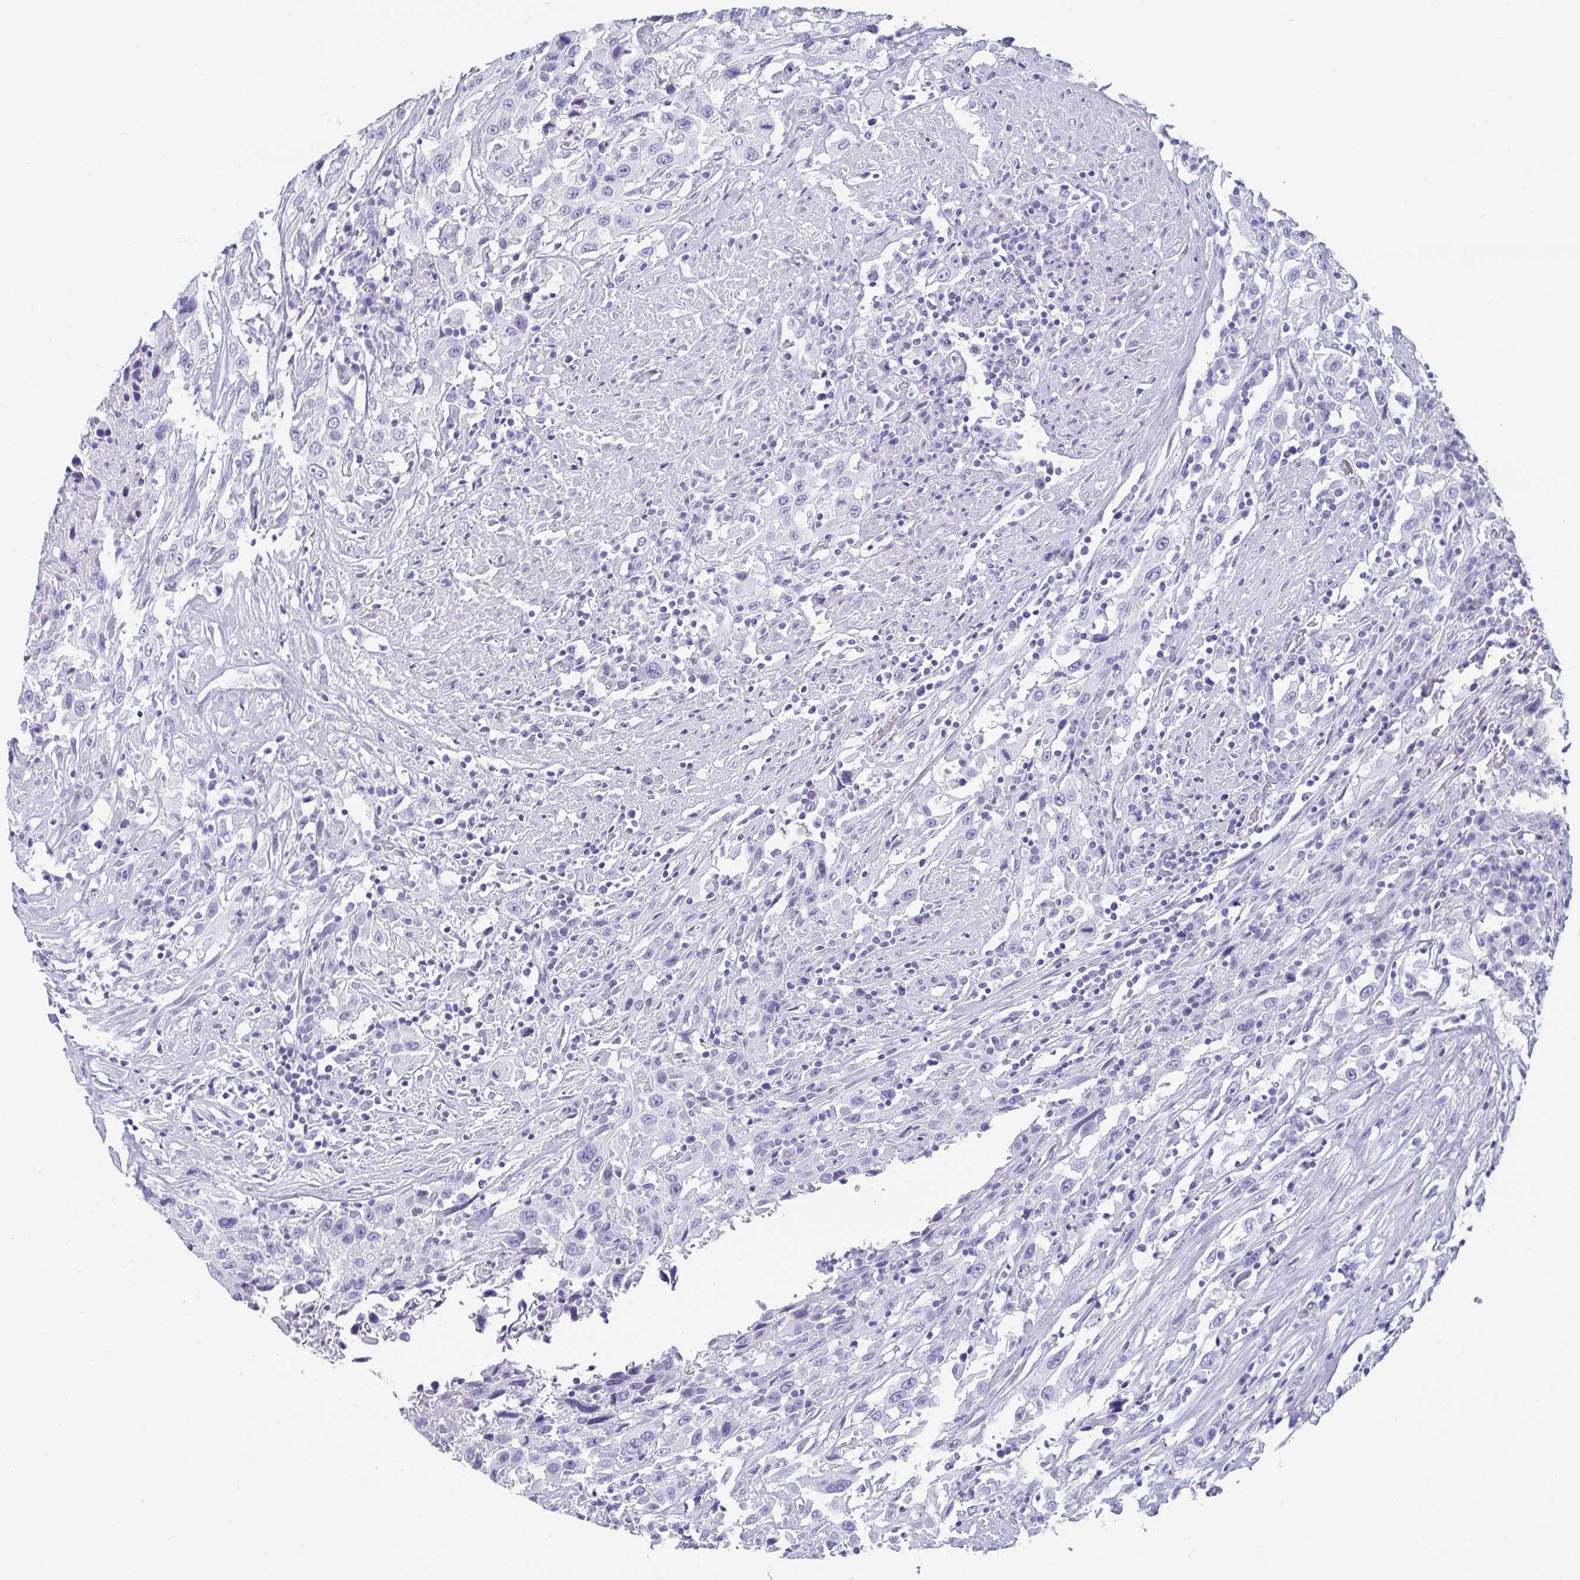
{"staining": {"intensity": "negative", "quantity": "none", "location": "none"}, "tissue": "urothelial cancer", "cell_type": "Tumor cells", "image_type": "cancer", "snomed": [{"axis": "morphology", "description": "Urothelial carcinoma, High grade"}, {"axis": "topography", "description": "Urinary bladder"}], "caption": "Immunohistochemistry histopathology image of neoplastic tissue: human urothelial cancer stained with DAB (3,3'-diaminobenzidine) reveals no significant protein expression in tumor cells.", "gene": "SCGN", "patient": {"sex": "male", "age": 61}}